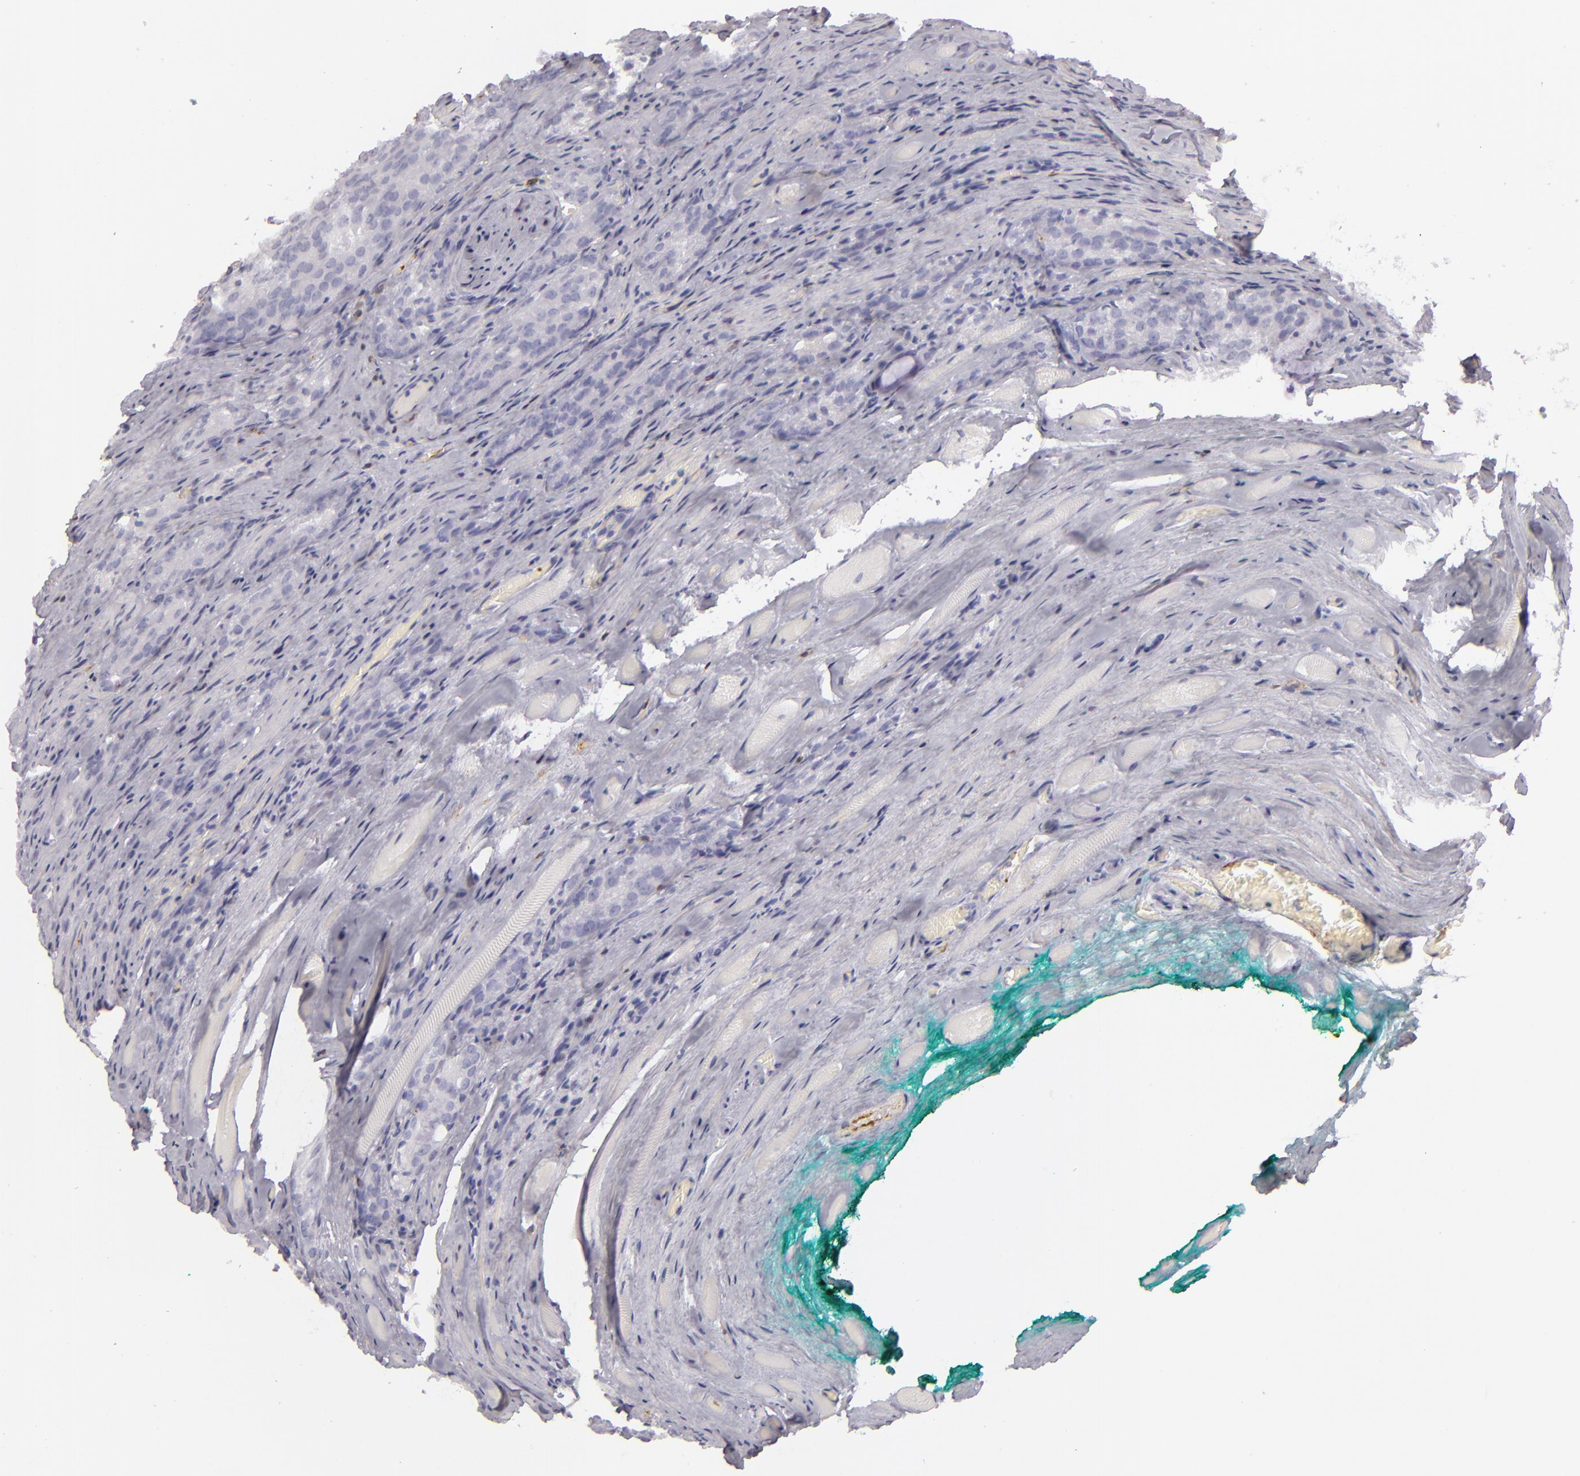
{"staining": {"intensity": "negative", "quantity": "none", "location": "none"}, "tissue": "prostate cancer", "cell_type": "Tumor cells", "image_type": "cancer", "snomed": [{"axis": "morphology", "description": "Adenocarcinoma, Medium grade"}, {"axis": "topography", "description": "Prostate"}], "caption": "This is a histopathology image of IHC staining of medium-grade adenocarcinoma (prostate), which shows no positivity in tumor cells. Nuclei are stained in blue.", "gene": "LAT", "patient": {"sex": "male", "age": 60}}